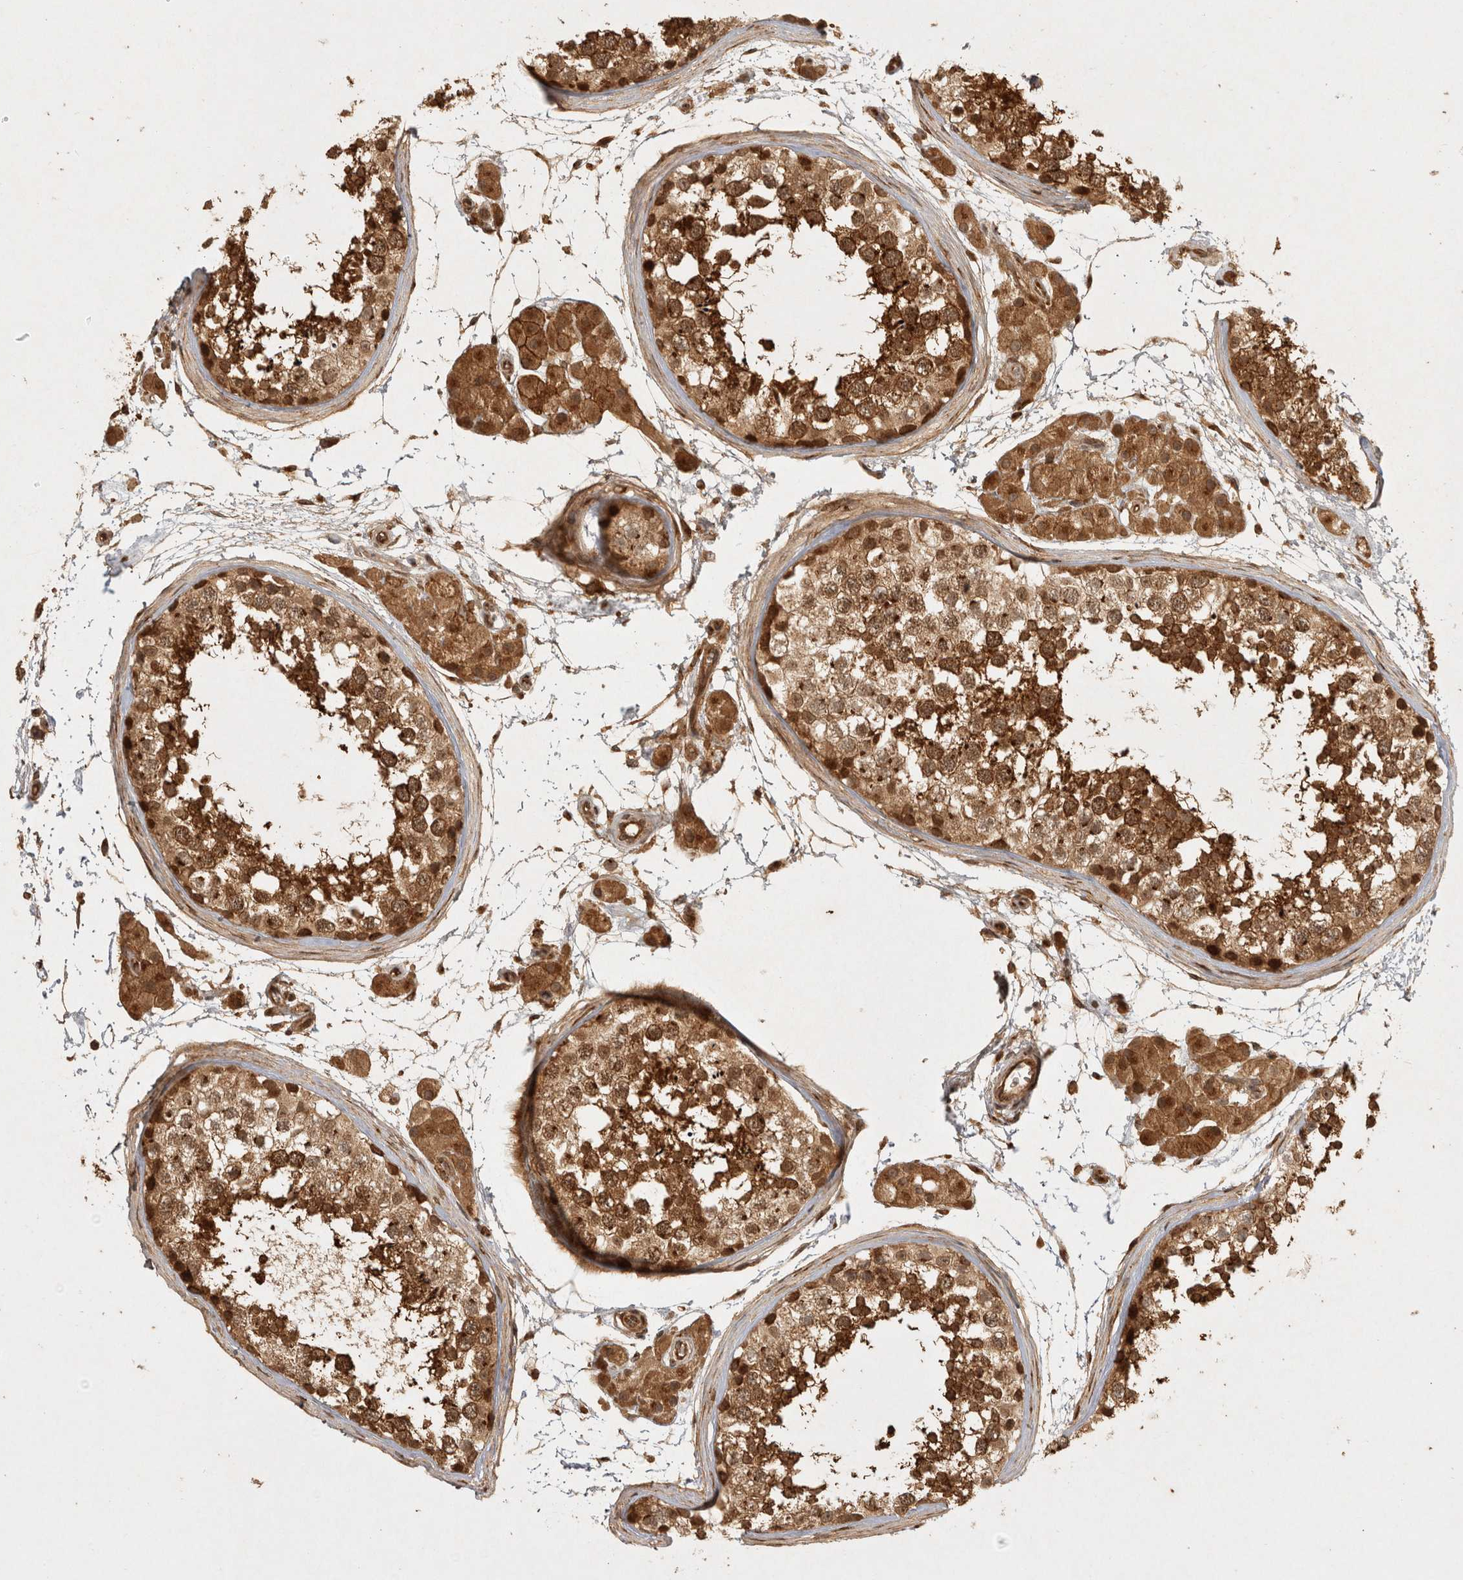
{"staining": {"intensity": "moderate", "quantity": ">75%", "location": "cytoplasmic/membranous"}, "tissue": "testis", "cell_type": "Cells in seminiferous ducts", "image_type": "normal", "snomed": [{"axis": "morphology", "description": "Normal tissue, NOS"}, {"axis": "topography", "description": "Testis"}], "caption": "Testis stained with a brown dye demonstrates moderate cytoplasmic/membranous positive staining in approximately >75% of cells in seminiferous ducts.", "gene": "CAMSAP2", "patient": {"sex": "male", "age": 56}}